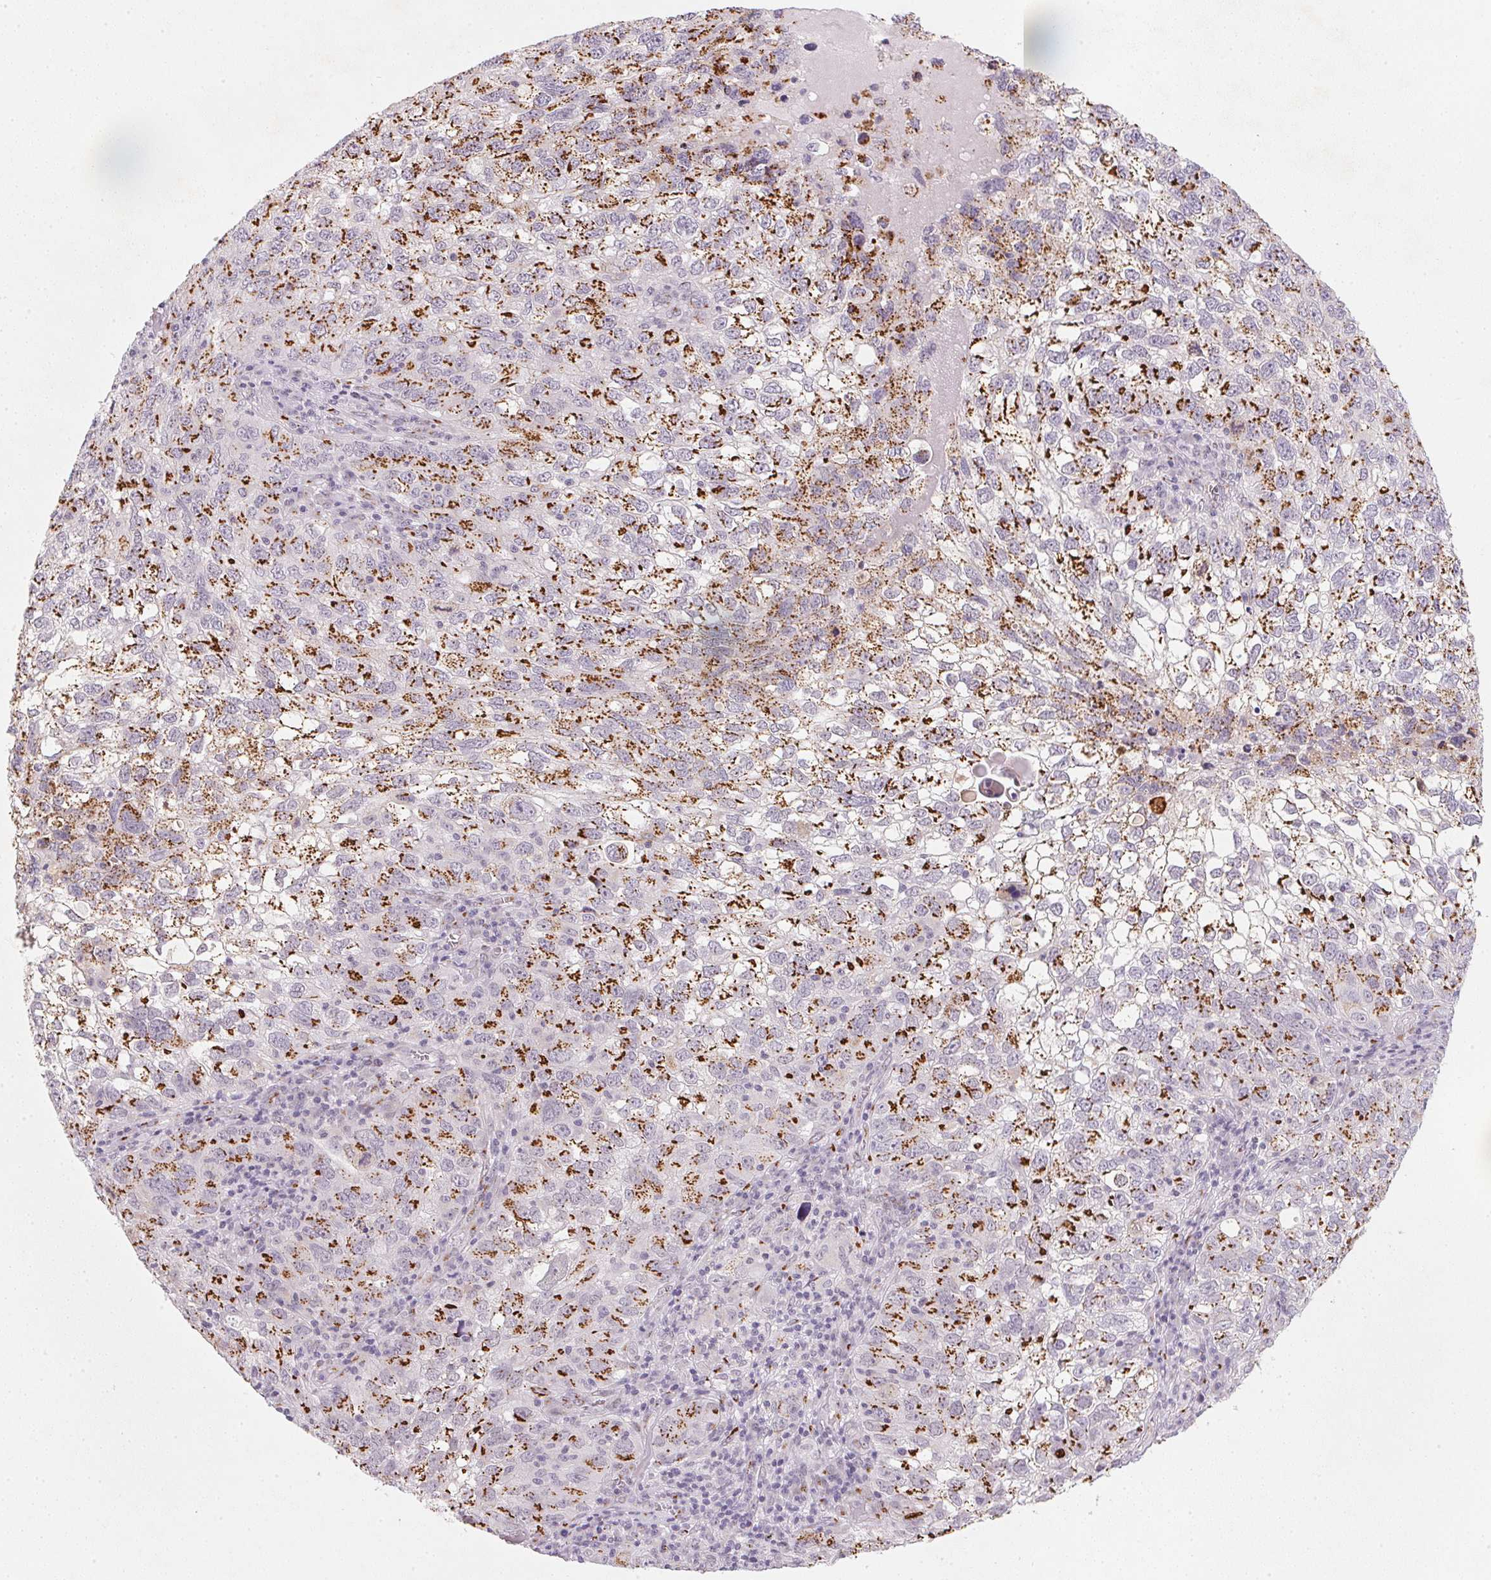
{"staining": {"intensity": "strong", "quantity": "25%-75%", "location": "cytoplasmic/membranous"}, "tissue": "cervical cancer", "cell_type": "Tumor cells", "image_type": "cancer", "snomed": [{"axis": "morphology", "description": "Squamous cell carcinoma, NOS"}, {"axis": "topography", "description": "Cervix"}], "caption": "Cervical squamous cell carcinoma stained for a protein (brown) displays strong cytoplasmic/membranous positive expression in about 25%-75% of tumor cells.", "gene": "RAB22A", "patient": {"sex": "female", "age": 55}}